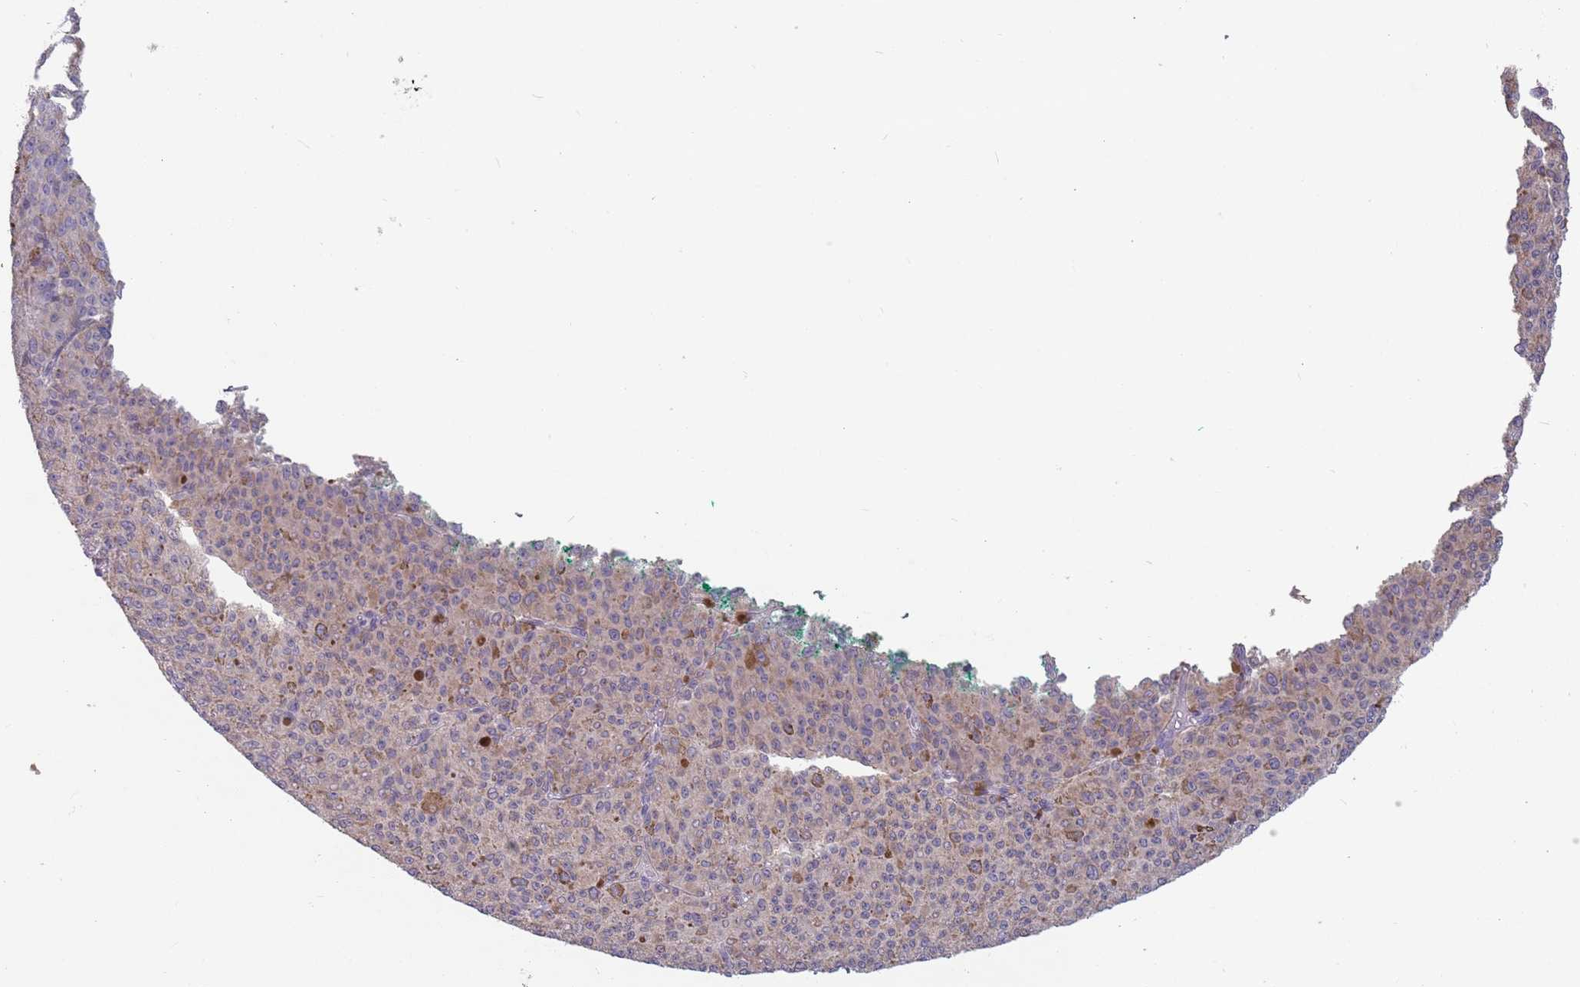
{"staining": {"intensity": "weak", "quantity": "<25%", "location": "cytoplasmic/membranous"}, "tissue": "melanoma", "cell_type": "Tumor cells", "image_type": "cancer", "snomed": [{"axis": "morphology", "description": "Malignant melanoma, NOS"}, {"axis": "topography", "description": "Skin"}], "caption": "IHC micrograph of neoplastic tissue: melanoma stained with DAB (3,3'-diaminobenzidine) reveals no significant protein positivity in tumor cells.", "gene": "RPS9", "patient": {"sex": "female", "age": 52}}